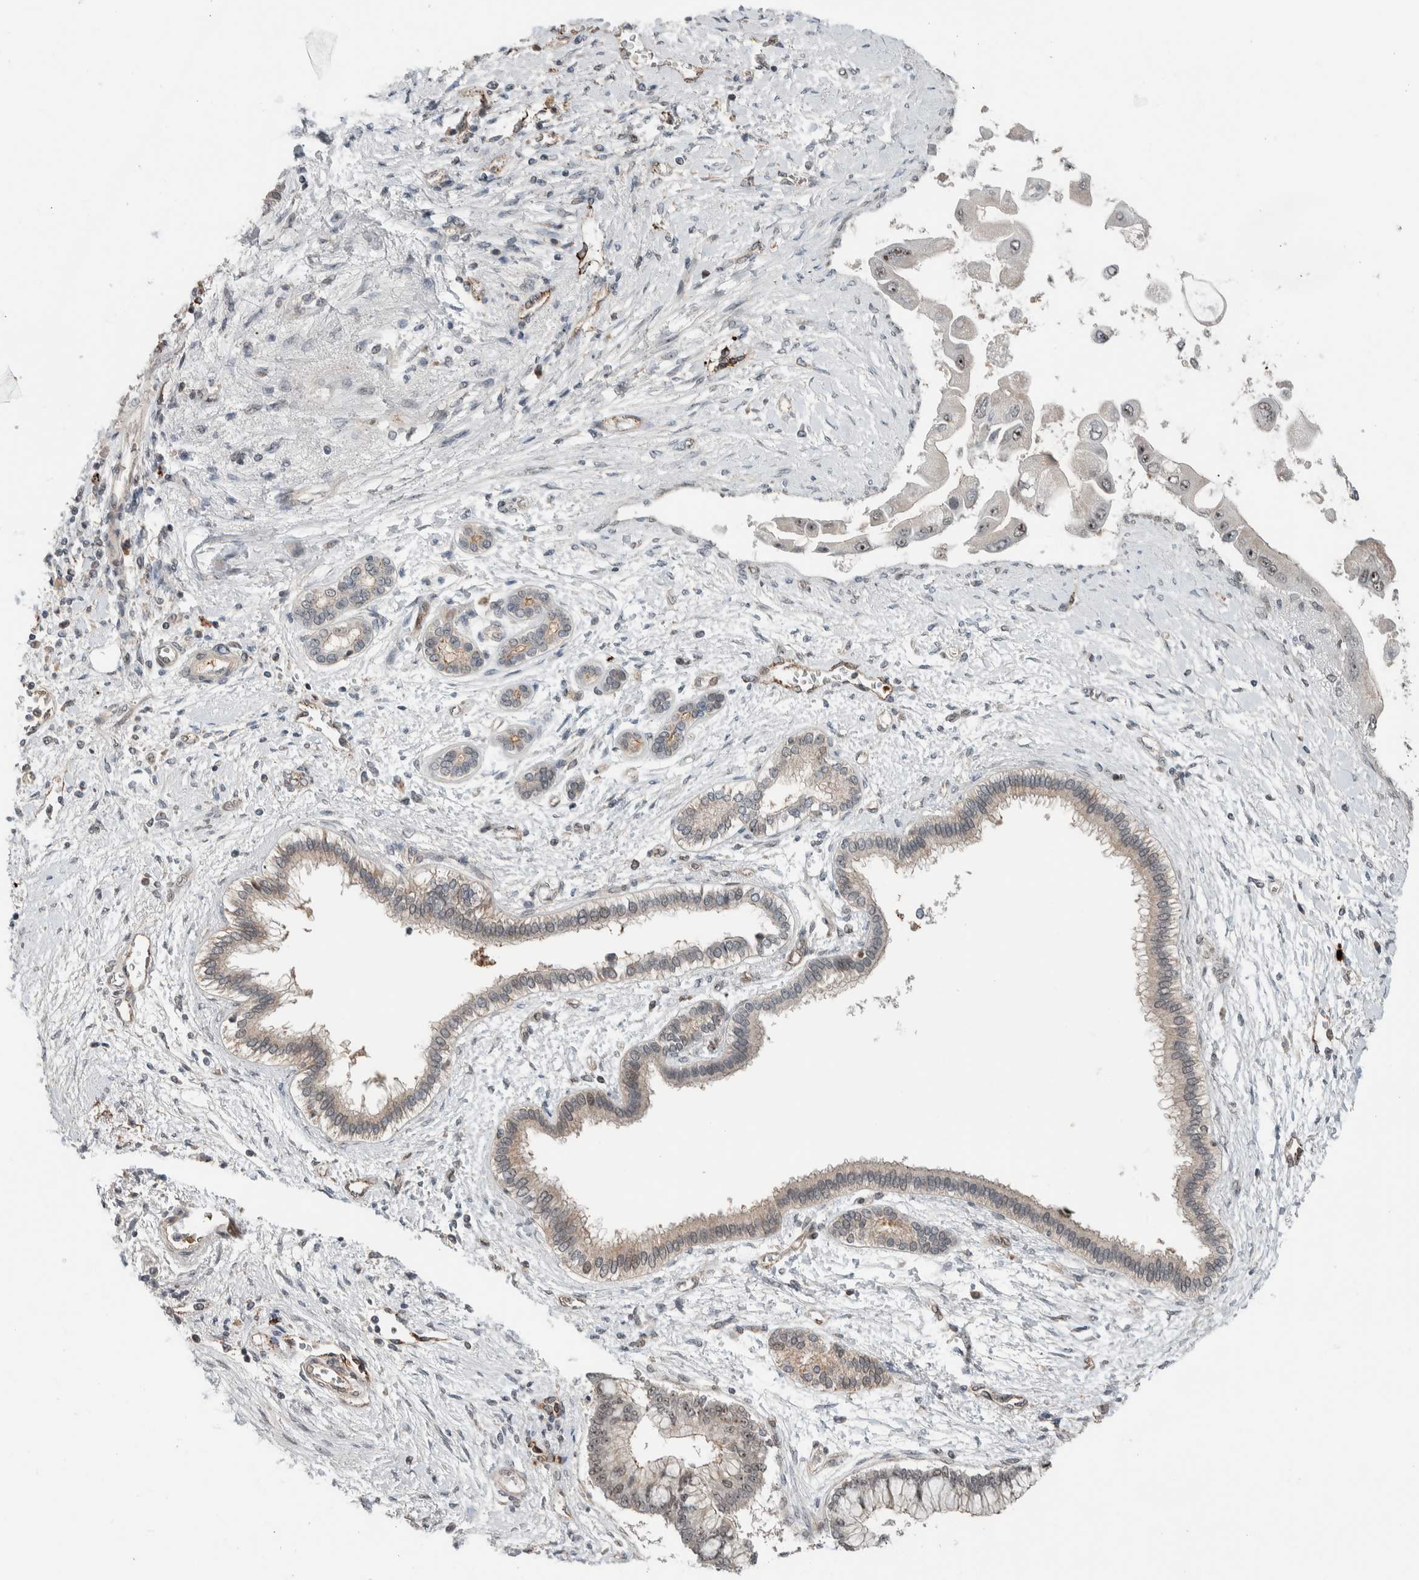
{"staining": {"intensity": "moderate", "quantity": ">75%", "location": "nuclear"}, "tissue": "liver cancer", "cell_type": "Tumor cells", "image_type": "cancer", "snomed": [{"axis": "morphology", "description": "Cholangiocarcinoma"}, {"axis": "topography", "description": "Liver"}], "caption": "IHC image of human cholangiocarcinoma (liver) stained for a protein (brown), which shows medium levels of moderate nuclear staining in about >75% of tumor cells.", "gene": "ZFP91", "patient": {"sex": "male", "age": 50}}